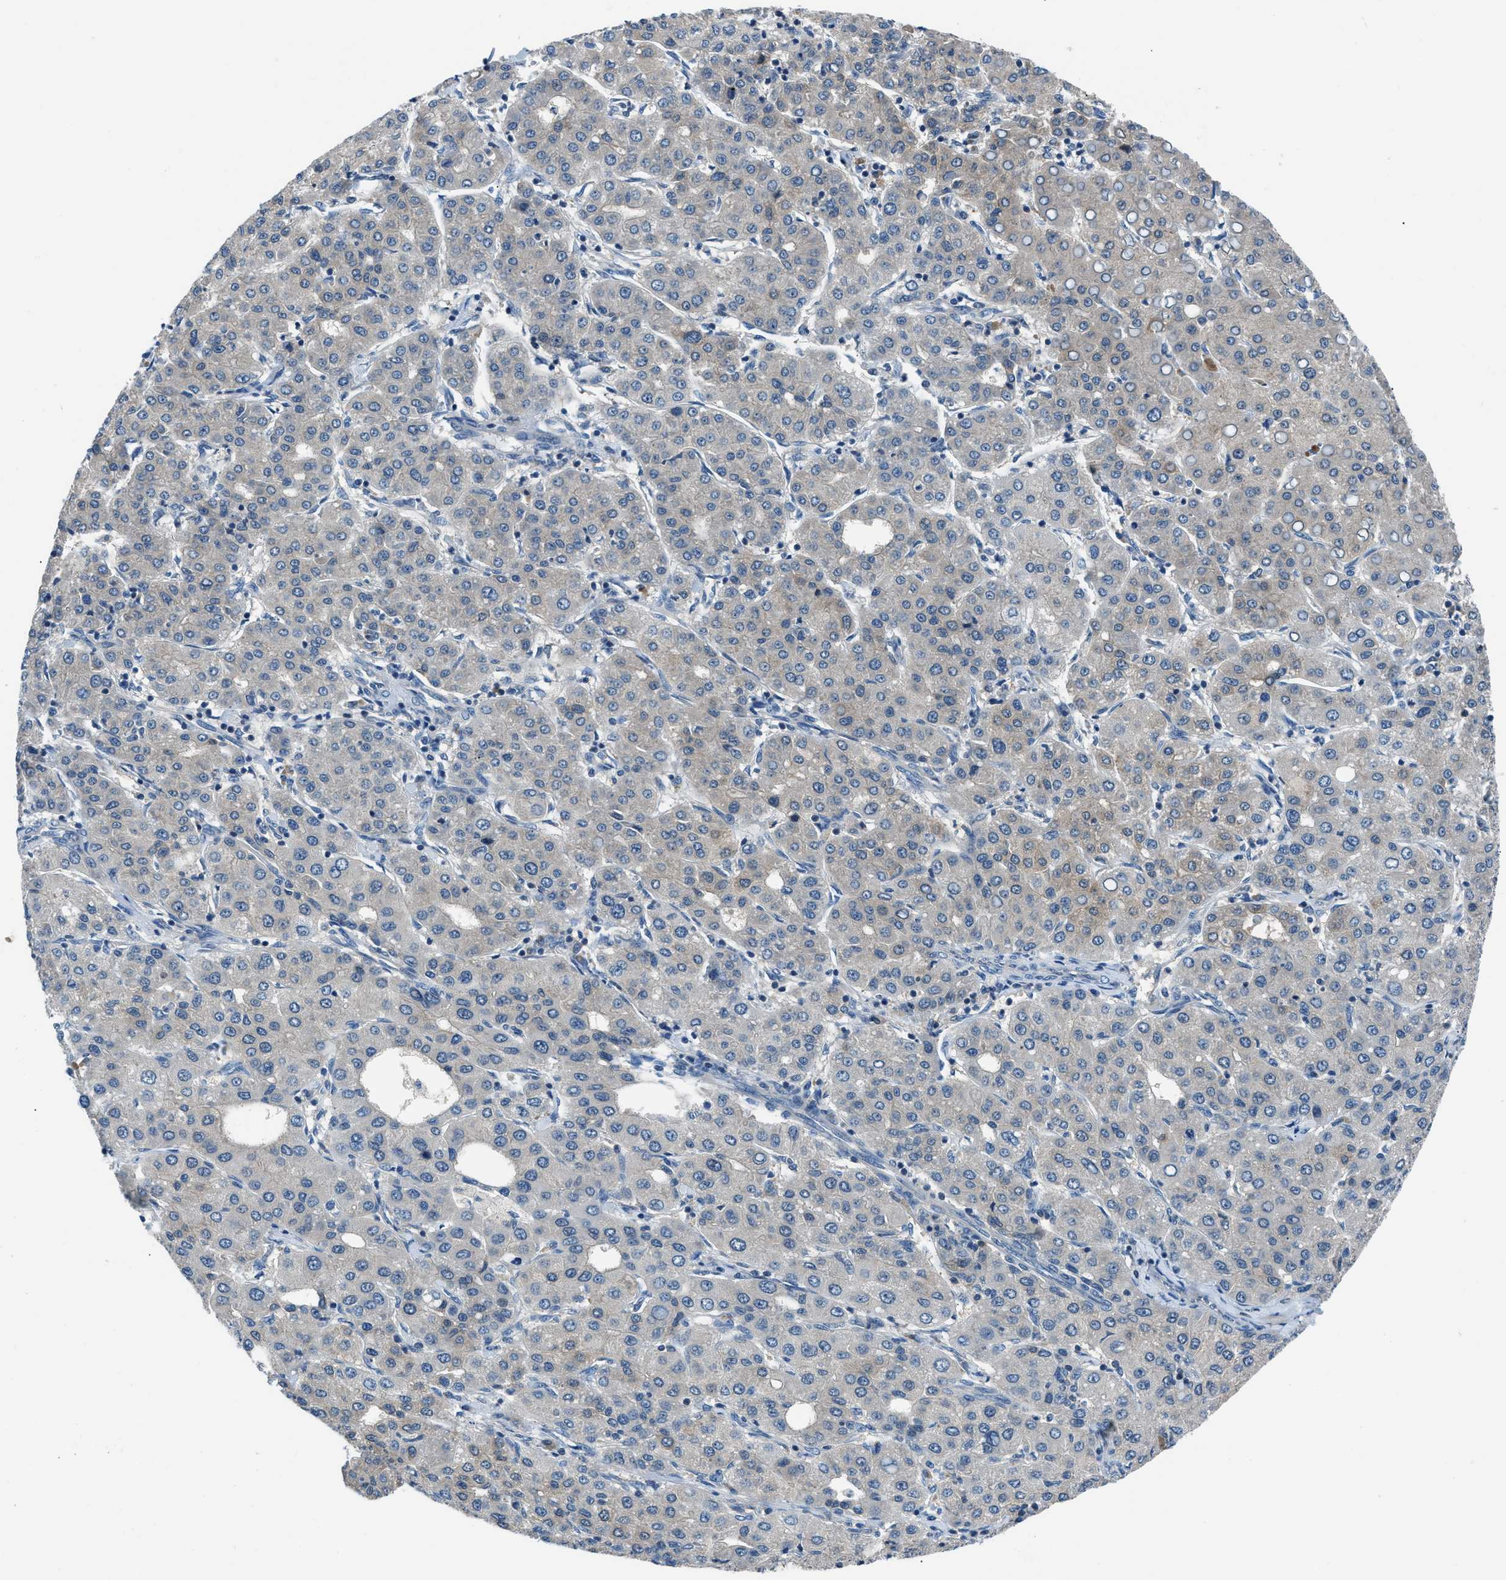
{"staining": {"intensity": "weak", "quantity": "<25%", "location": "cytoplasmic/membranous"}, "tissue": "liver cancer", "cell_type": "Tumor cells", "image_type": "cancer", "snomed": [{"axis": "morphology", "description": "Carcinoma, Hepatocellular, NOS"}, {"axis": "topography", "description": "Liver"}], "caption": "An image of human liver cancer is negative for staining in tumor cells.", "gene": "ACP1", "patient": {"sex": "male", "age": 65}}